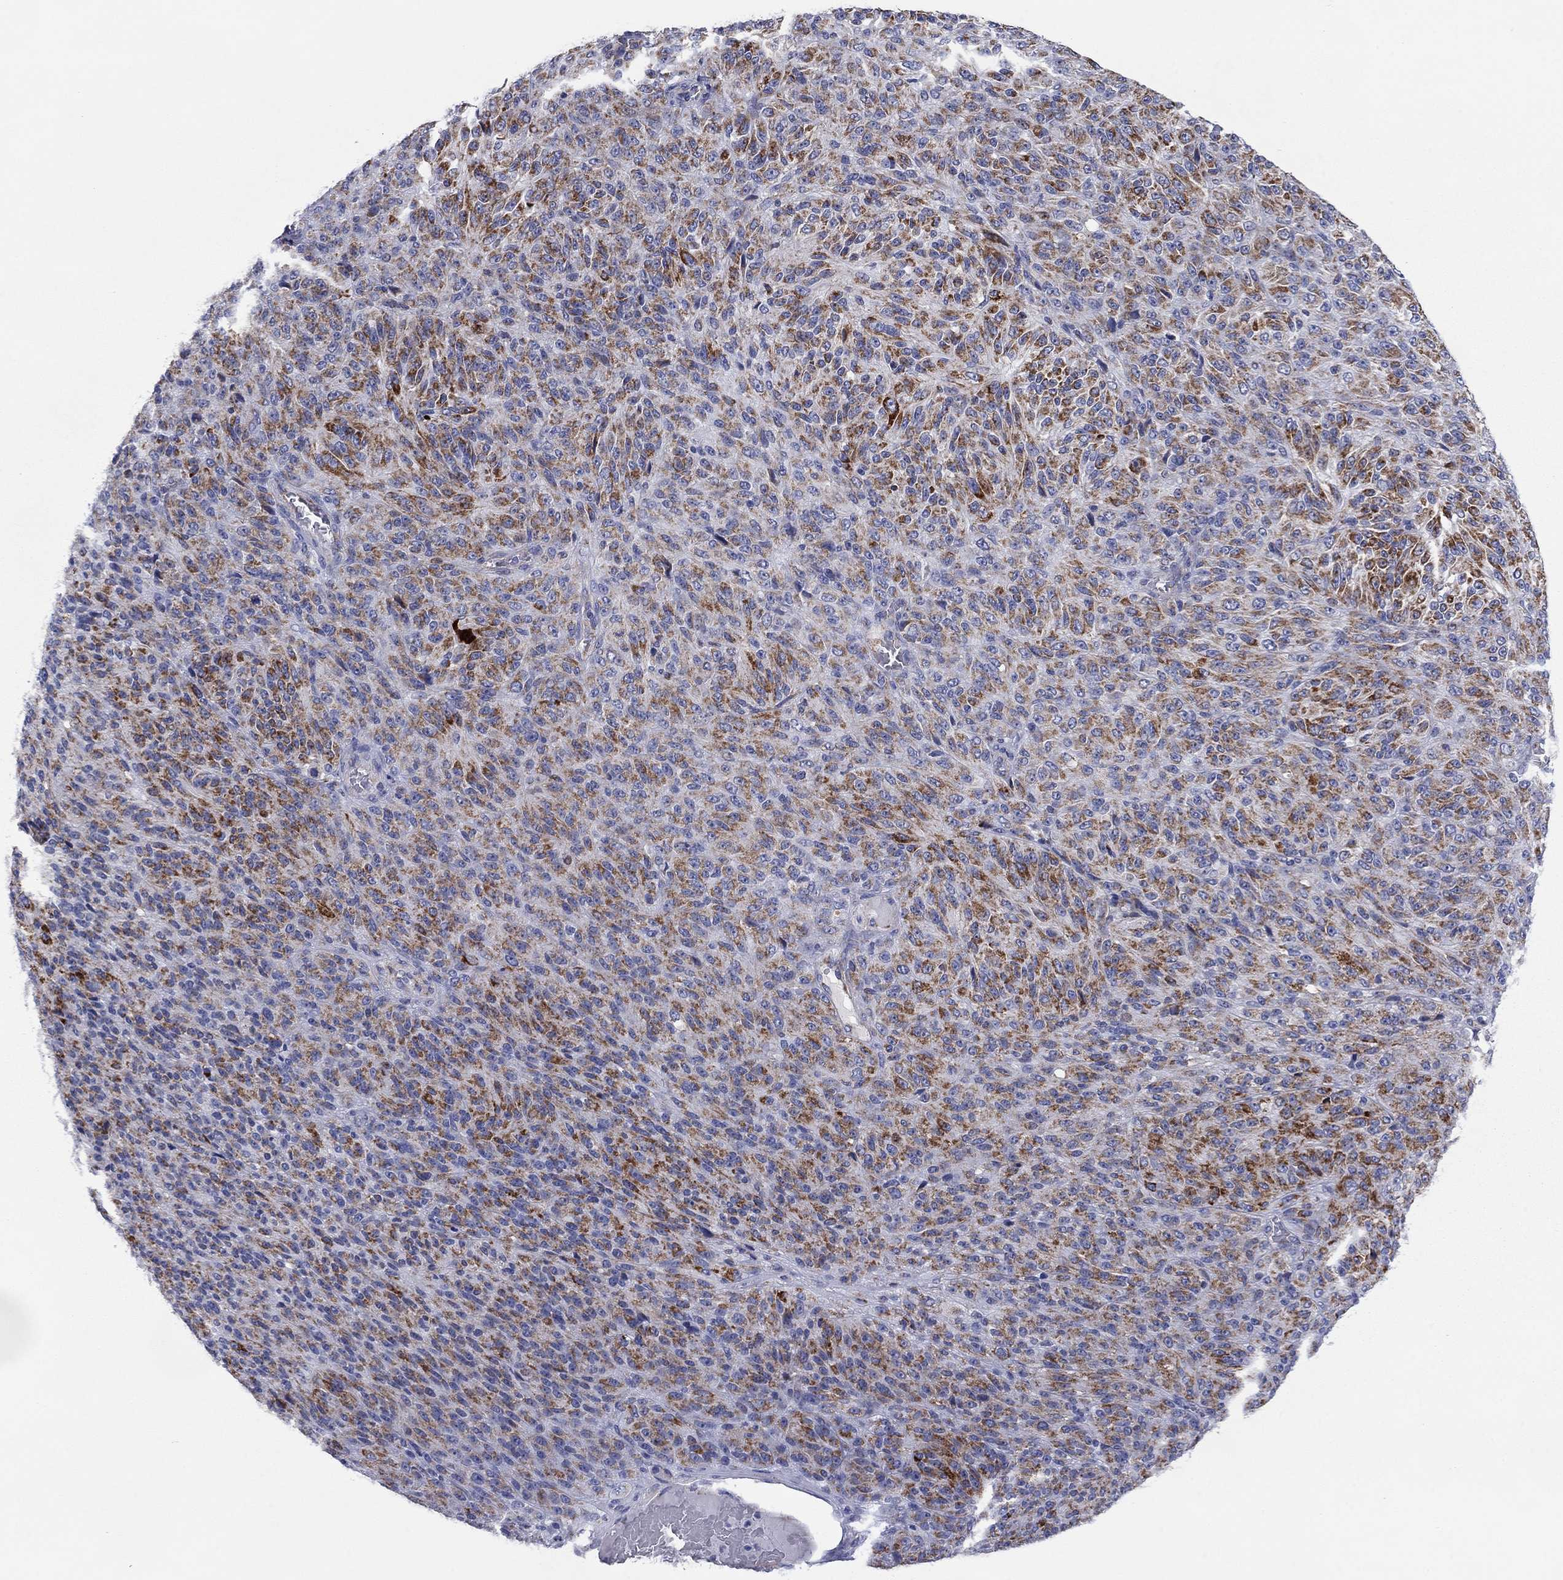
{"staining": {"intensity": "strong", "quantity": "25%-75%", "location": "cytoplasmic/membranous"}, "tissue": "melanoma", "cell_type": "Tumor cells", "image_type": "cancer", "snomed": [{"axis": "morphology", "description": "Malignant melanoma, Metastatic site"}, {"axis": "topography", "description": "Brain"}], "caption": "Immunohistochemistry (DAB) staining of malignant melanoma (metastatic site) shows strong cytoplasmic/membranous protein expression in approximately 25%-75% of tumor cells.", "gene": "MGST3", "patient": {"sex": "female", "age": 56}}